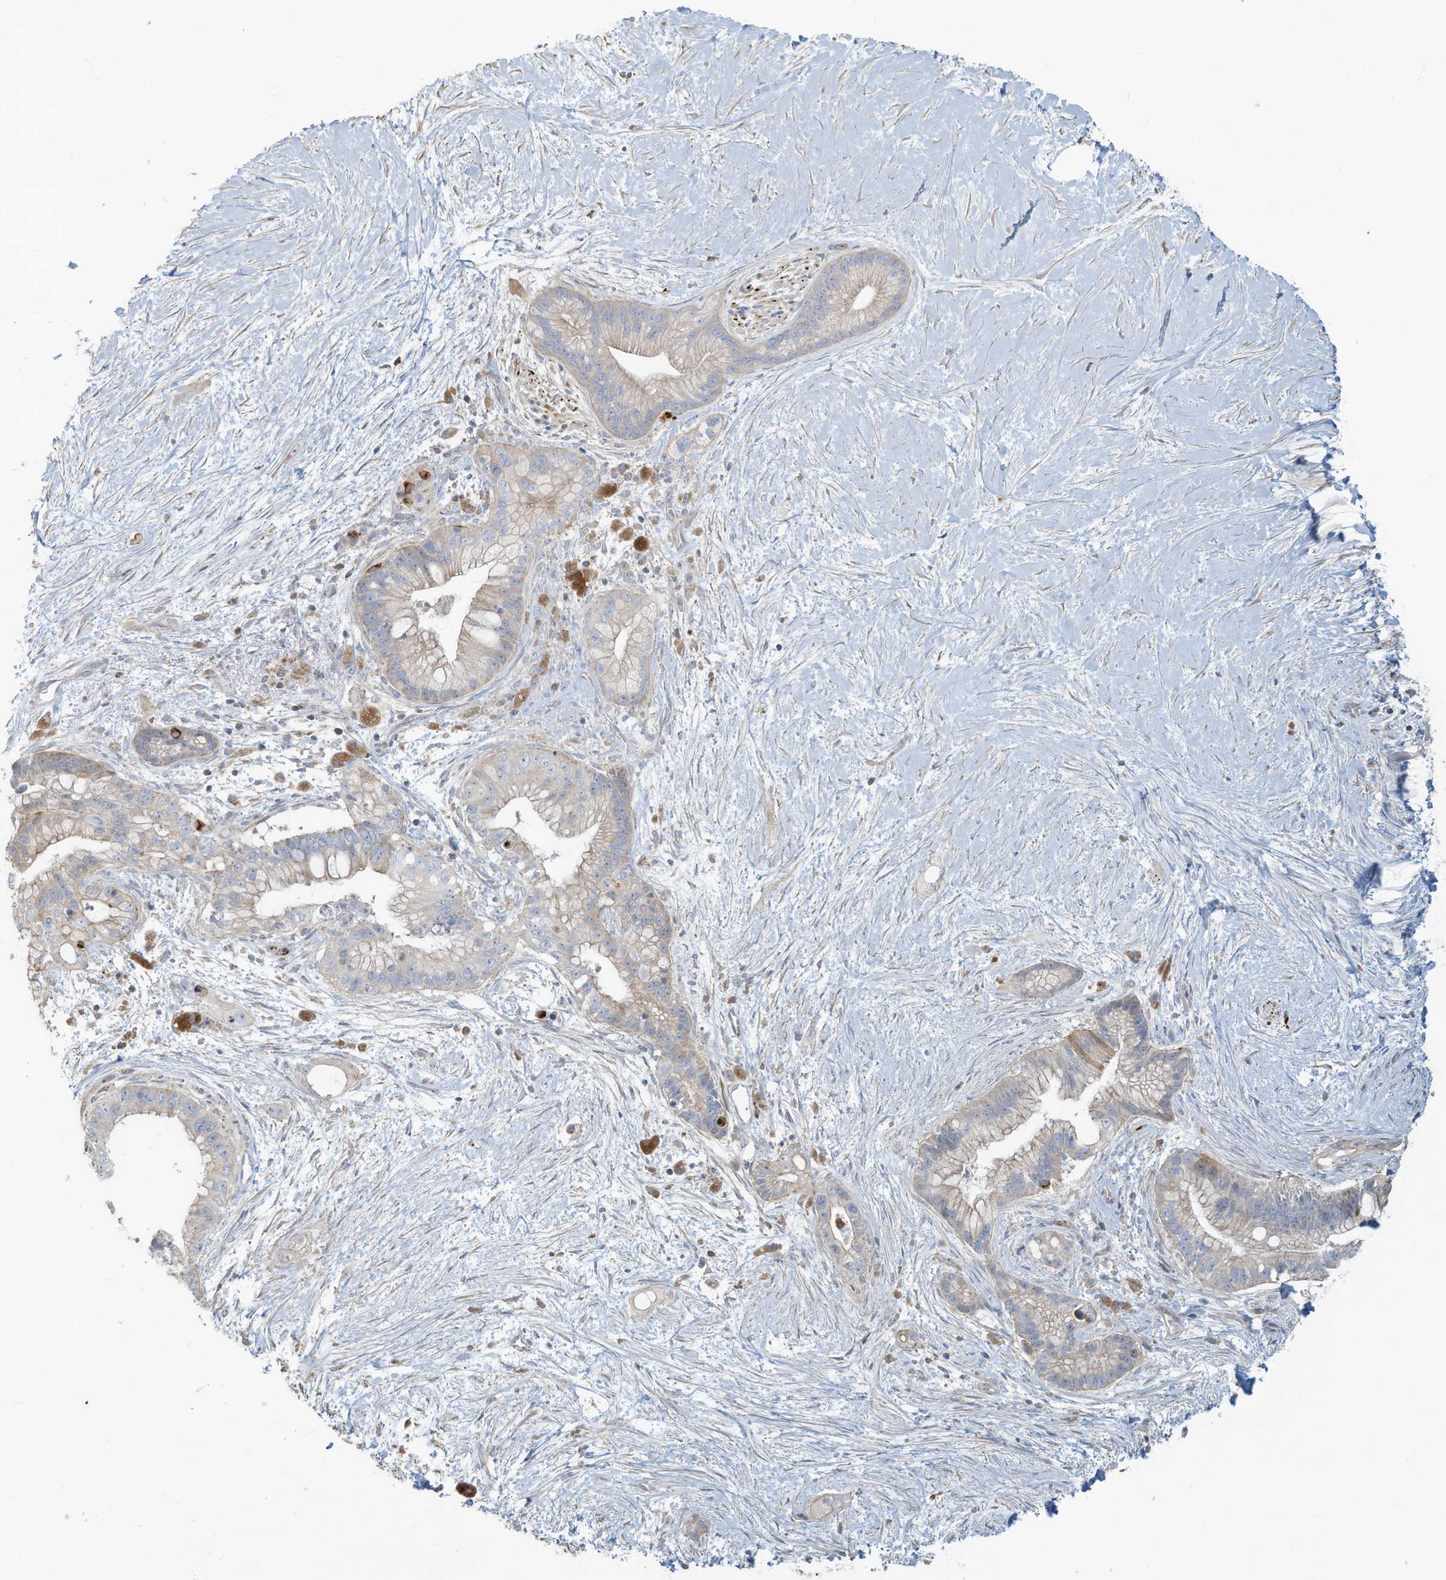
{"staining": {"intensity": "weak", "quantity": "<25%", "location": "cytoplasmic/membranous"}, "tissue": "pancreatic cancer", "cell_type": "Tumor cells", "image_type": "cancer", "snomed": [{"axis": "morphology", "description": "Adenocarcinoma, NOS"}, {"axis": "topography", "description": "Pancreas"}], "caption": "This is a photomicrograph of immunohistochemistry staining of pancreatic cancer (adenocarcinoma), which shows no staining in tumor cells.", "gene": "GTPBP2", "patient": {"sex": "male", "age": 53}}